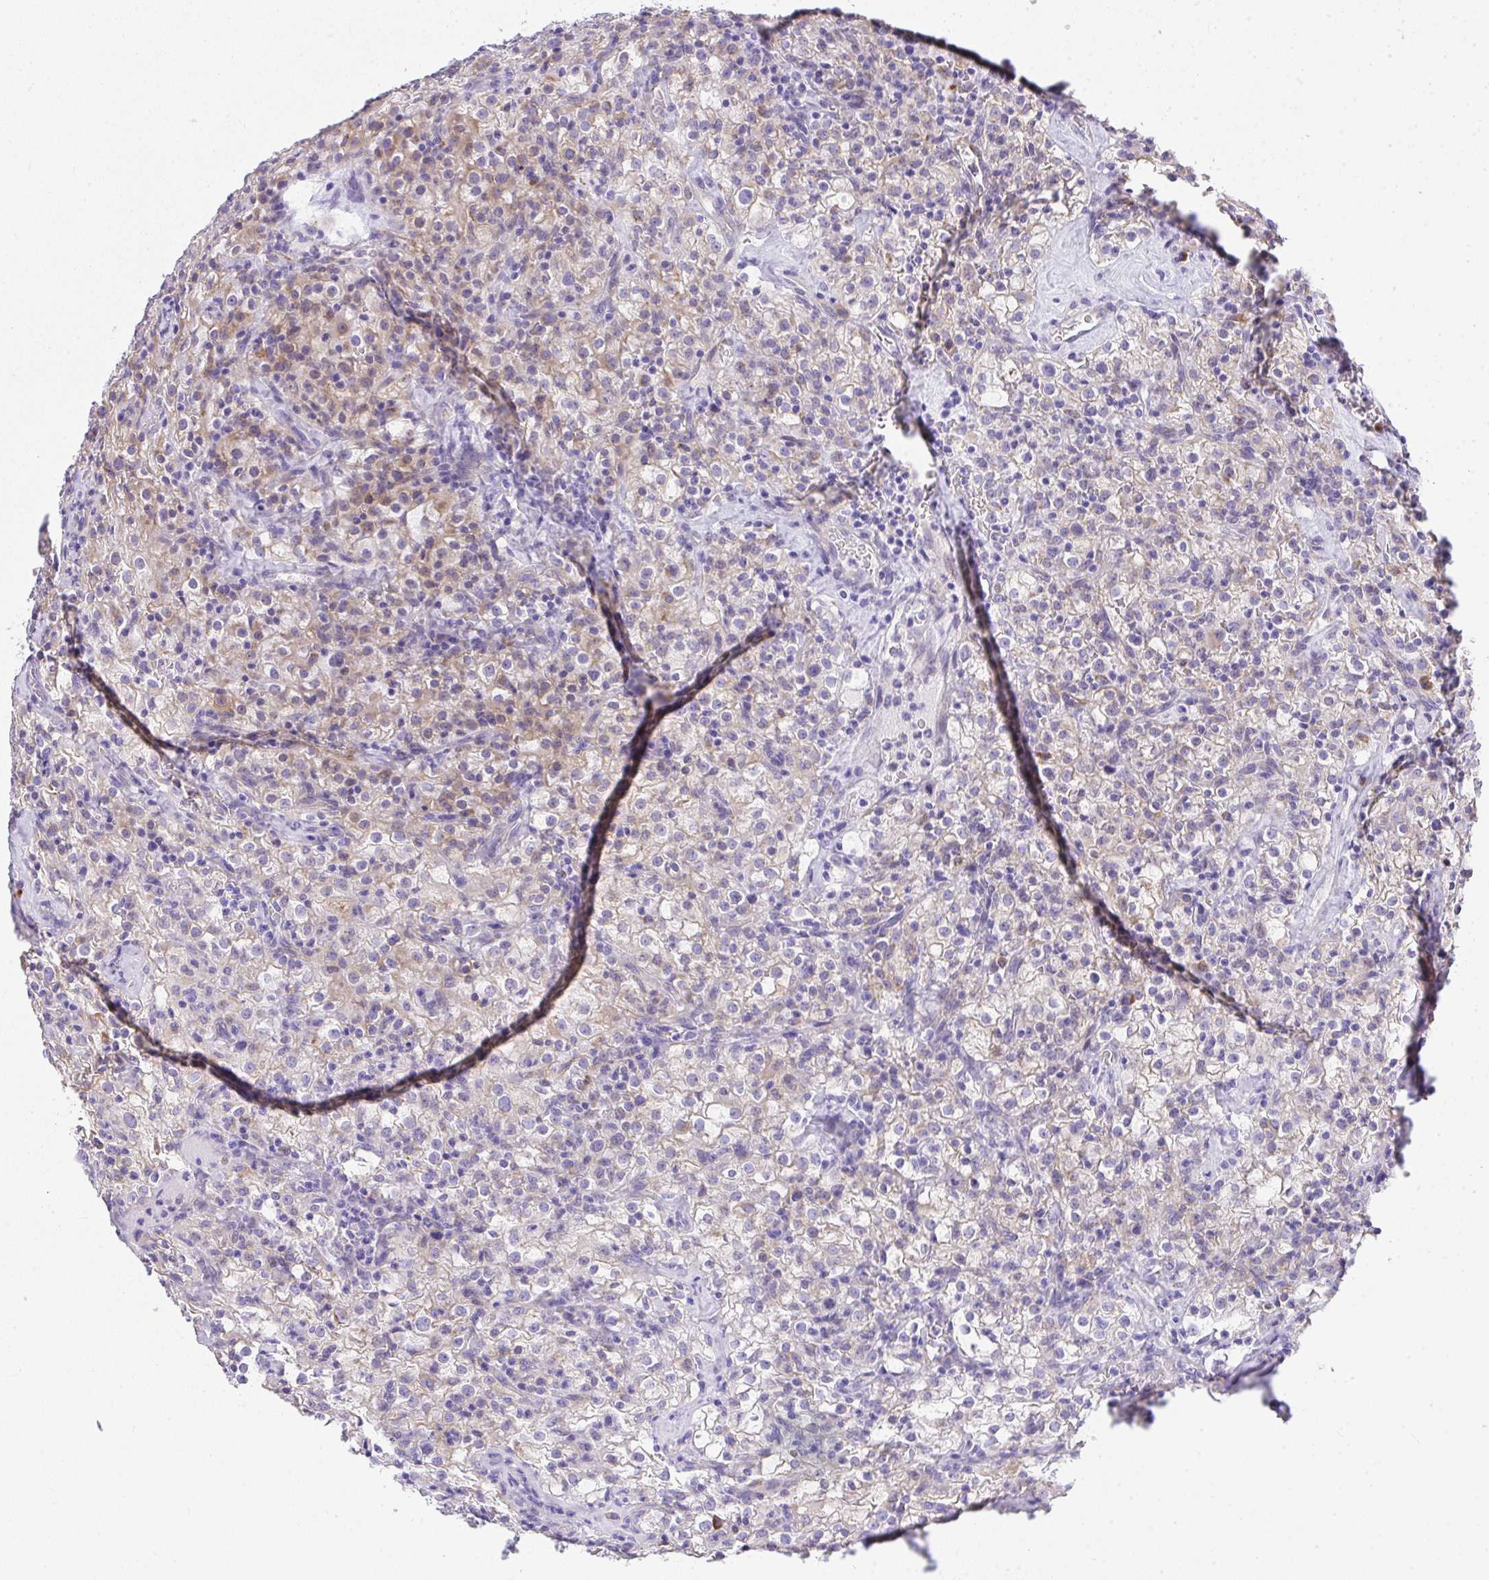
{"staining": {"intensity": "weak", "quantity": ">75%", "location": "cytoplasmic/membranous"}, "tissue": "renal cancer", "cell_type": "Tumor cells", "image_type": "cancer", "snomed": [{"axis": "morphology", "description": "Adenocarcinoma, NOS"}, {"axis": "topography", "description": "Kidney"}], "caption": "Immunohistochemistry (IHC) of human adenocarcinoma (renal) shows low levels of weak cytoplasmic/membranous positivity in approximately >75% of tumor cells.", "gene": "ADRA2C", "patient": {"sex": "female", "age": 74}}